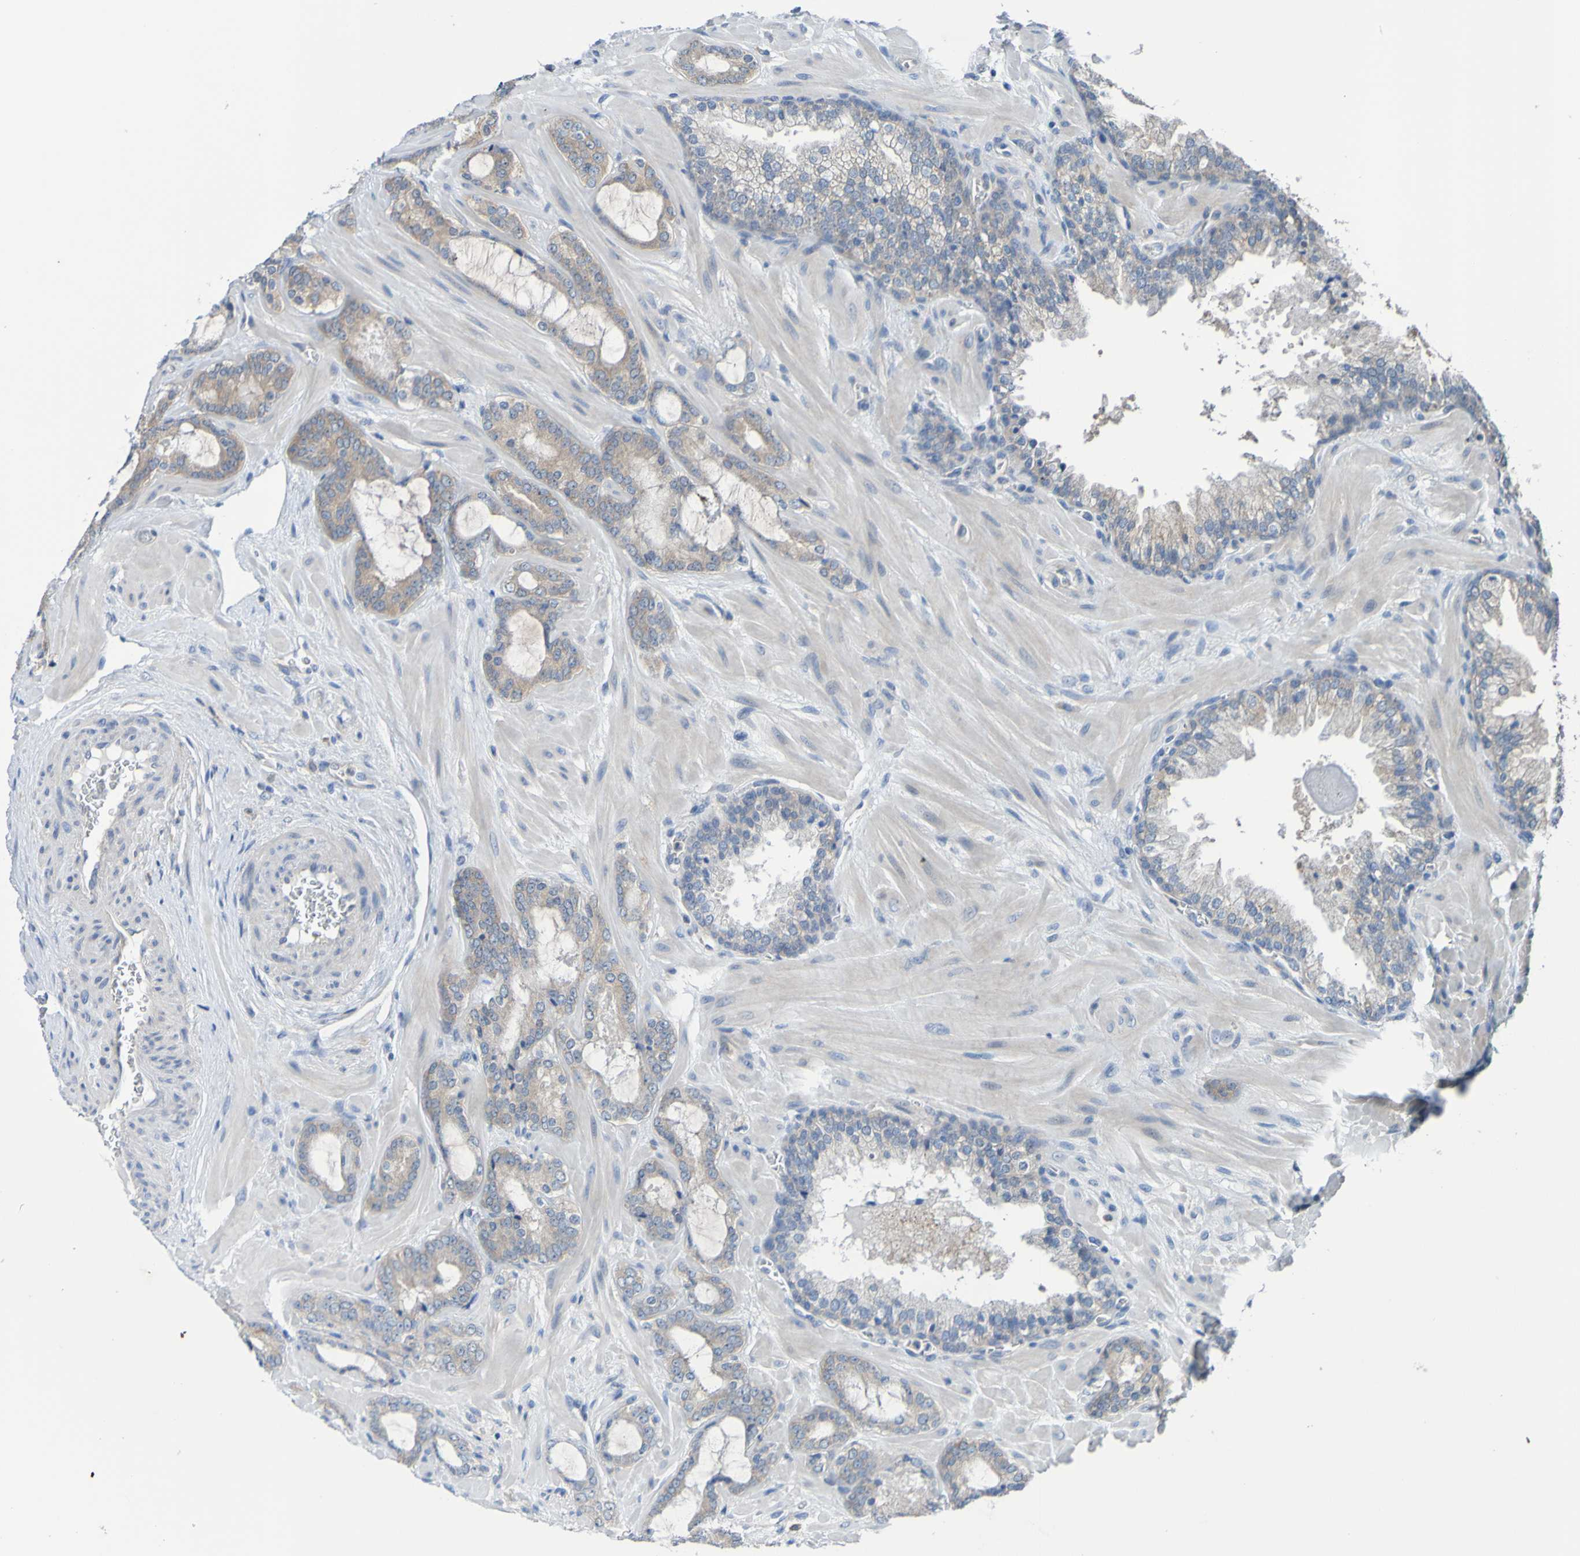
{"staining": {"intensity": "weak", "quantity": ">75%", "location": "cytoplasmic/membranous"}, "tissue": "prostate cancer", "cell_type": "Tumor cells", "image_type": "cancer", "snomed": [{"axis": "morphology", "description": "Adenocarcinoma, Low grade"}, {"axis": "topography", "description": "Prostate"}], "caption": "Tumor cells exhibit low levels of weak cytoplasmic/membranous staining in approximately >75% of cells in human low-grade adenocarcinoma (prostate).", "gene": "SDK1", "patient": {"sex": "male", "age": 63}}